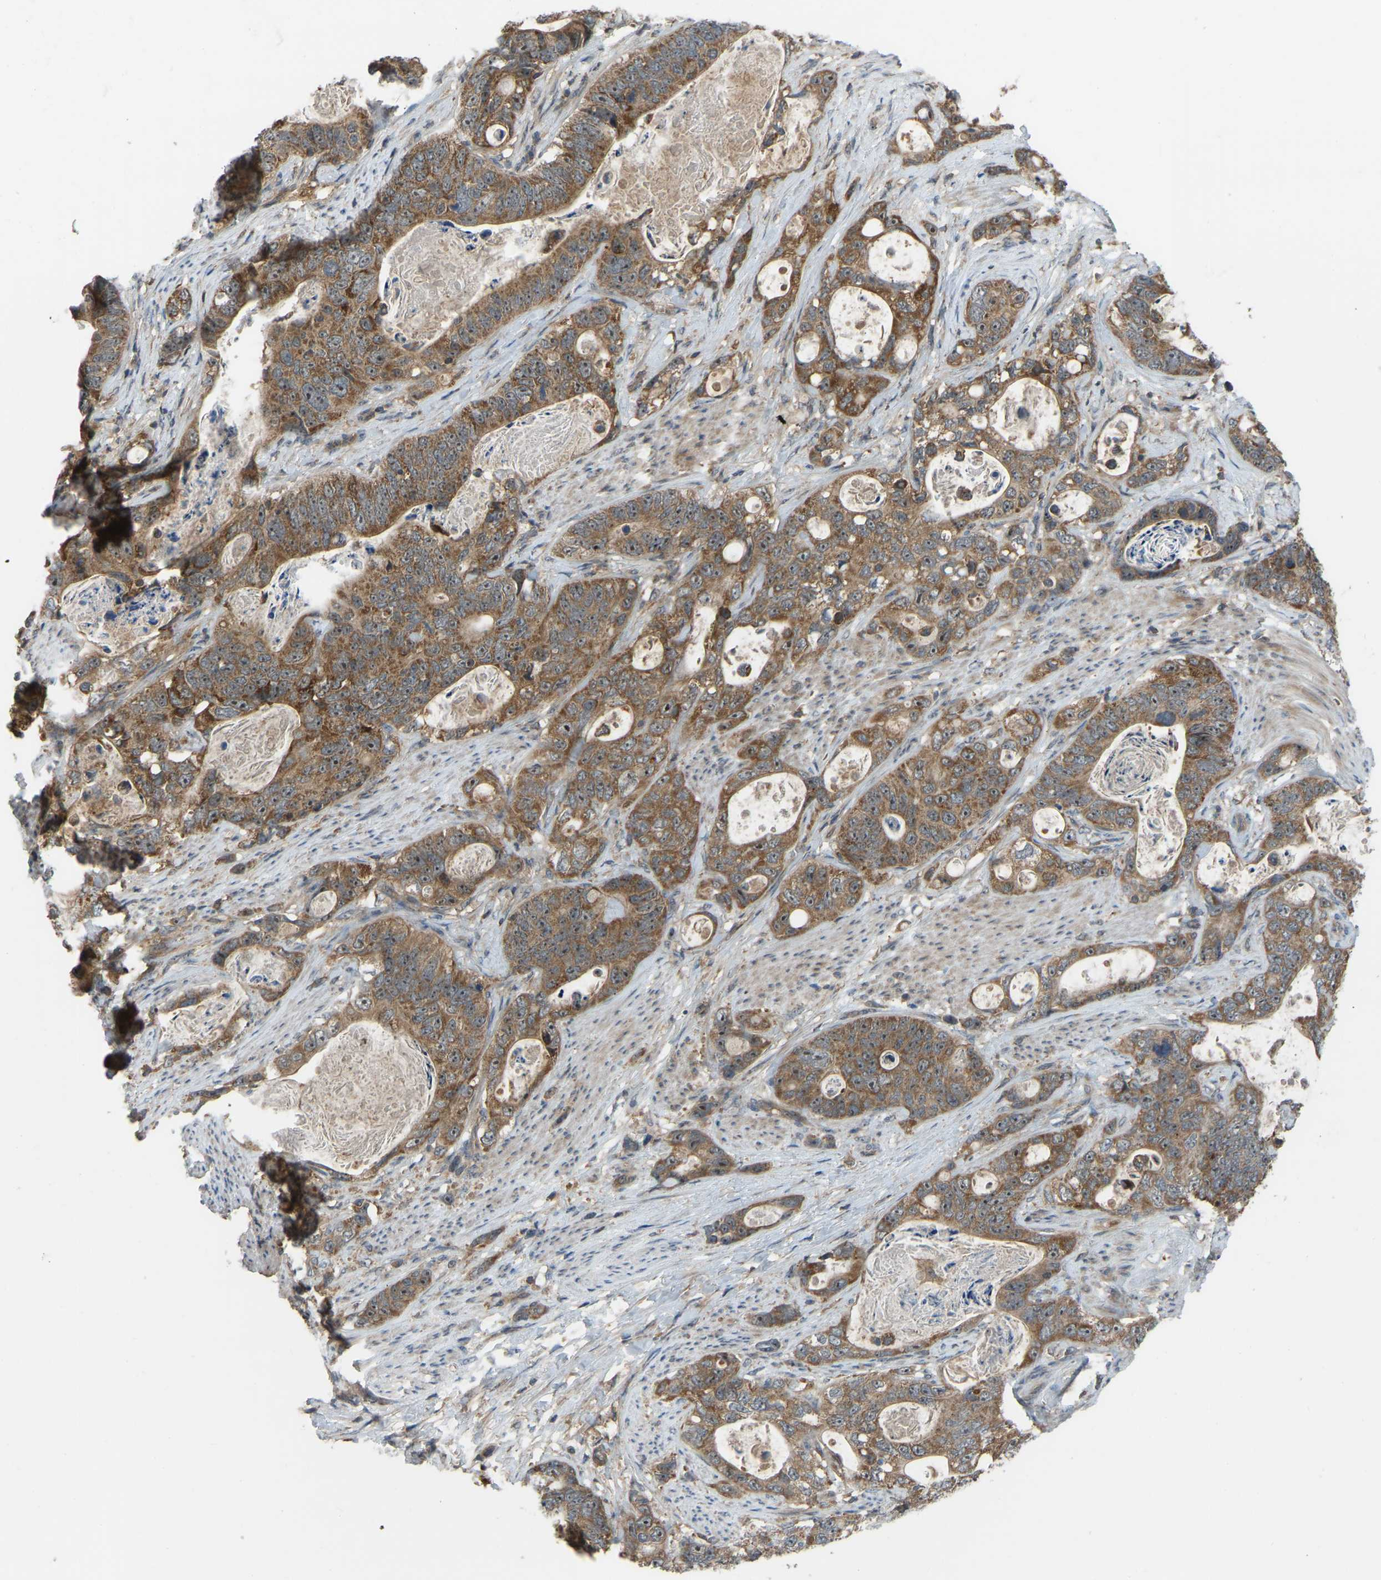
{"staining": {"intensity": "moderate", "quantity": ">75%", "location": "cytoplasmic/membranous"}, "tissue": "stomach cancer", "cell_type": "Tumor cells", "image_type": "cancer", "snomed": [{"axis": "morphology", "description": "Normal tissue, NOS"}, {"axis": "morphology", "description": "Adenocarcinoma, NOS"}, {"axis": "topography", "description": "Stomach"}], "caption": "Stomach adenocarcinoma tissue demonstrates moderate cytoplasmic/membranous positivity in about >75% of tumor cells The protein is shown in brown color, while the nuclei are stained blue.", "gene": "ZNF71", "patient": {"sex": "female", "age": 89}}